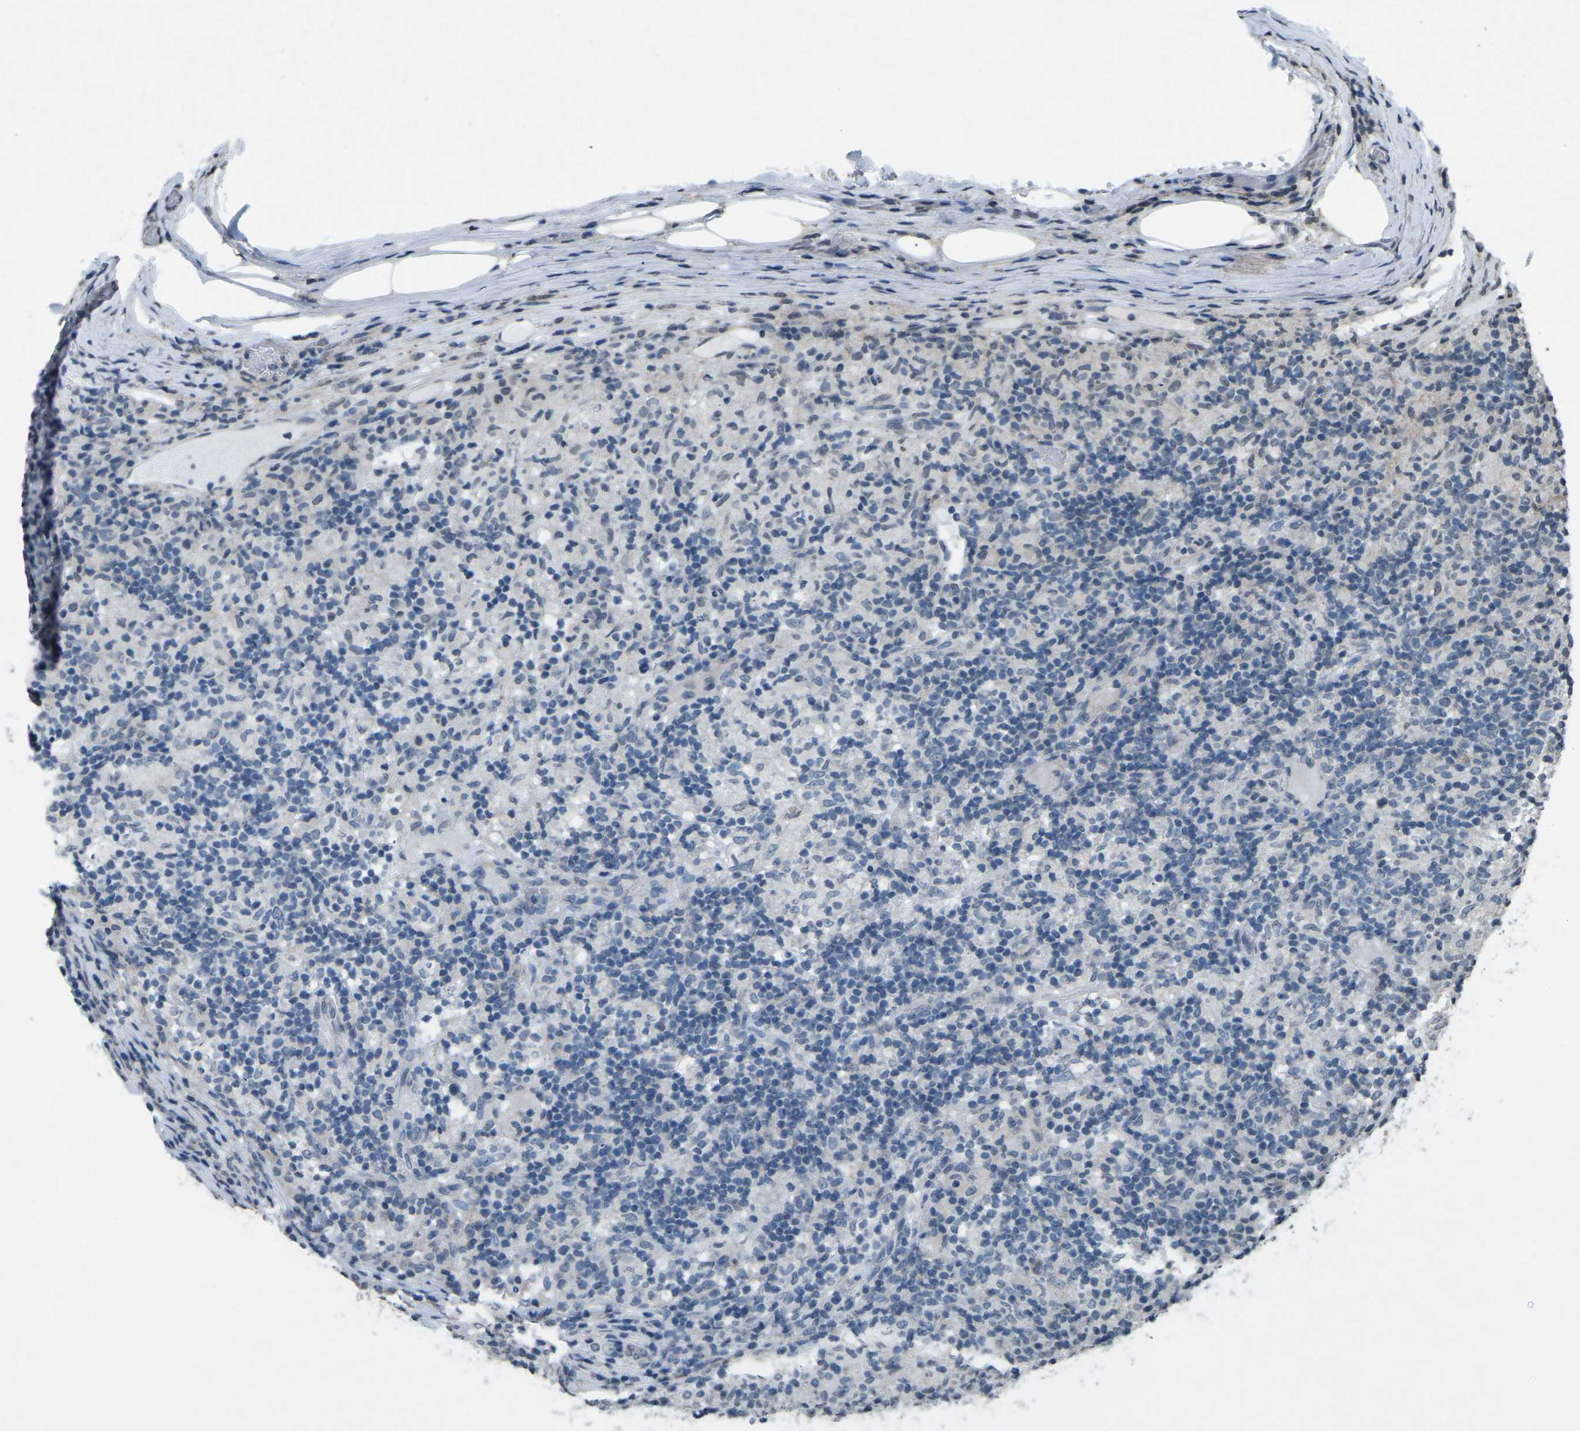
{"staining": {"intensity": "negative", "quantity": "none", "location": "none"}, "tissue": "lymphoma", "cell_type": "Tumor cells", "image_type": "cancer", "snomed": [{"axis": "morphology", "description": "Hodgkin's disease, NOS"}, {"axis": "topography", "description": "Lymph node"}], "caption": "Lymphoma was stained to show a protein in brown. There is no significant expression in tumor cells. Nuclei are stained in blue.", "gene": "TFR2", "patient": {"sex": "male", "age": 70}}